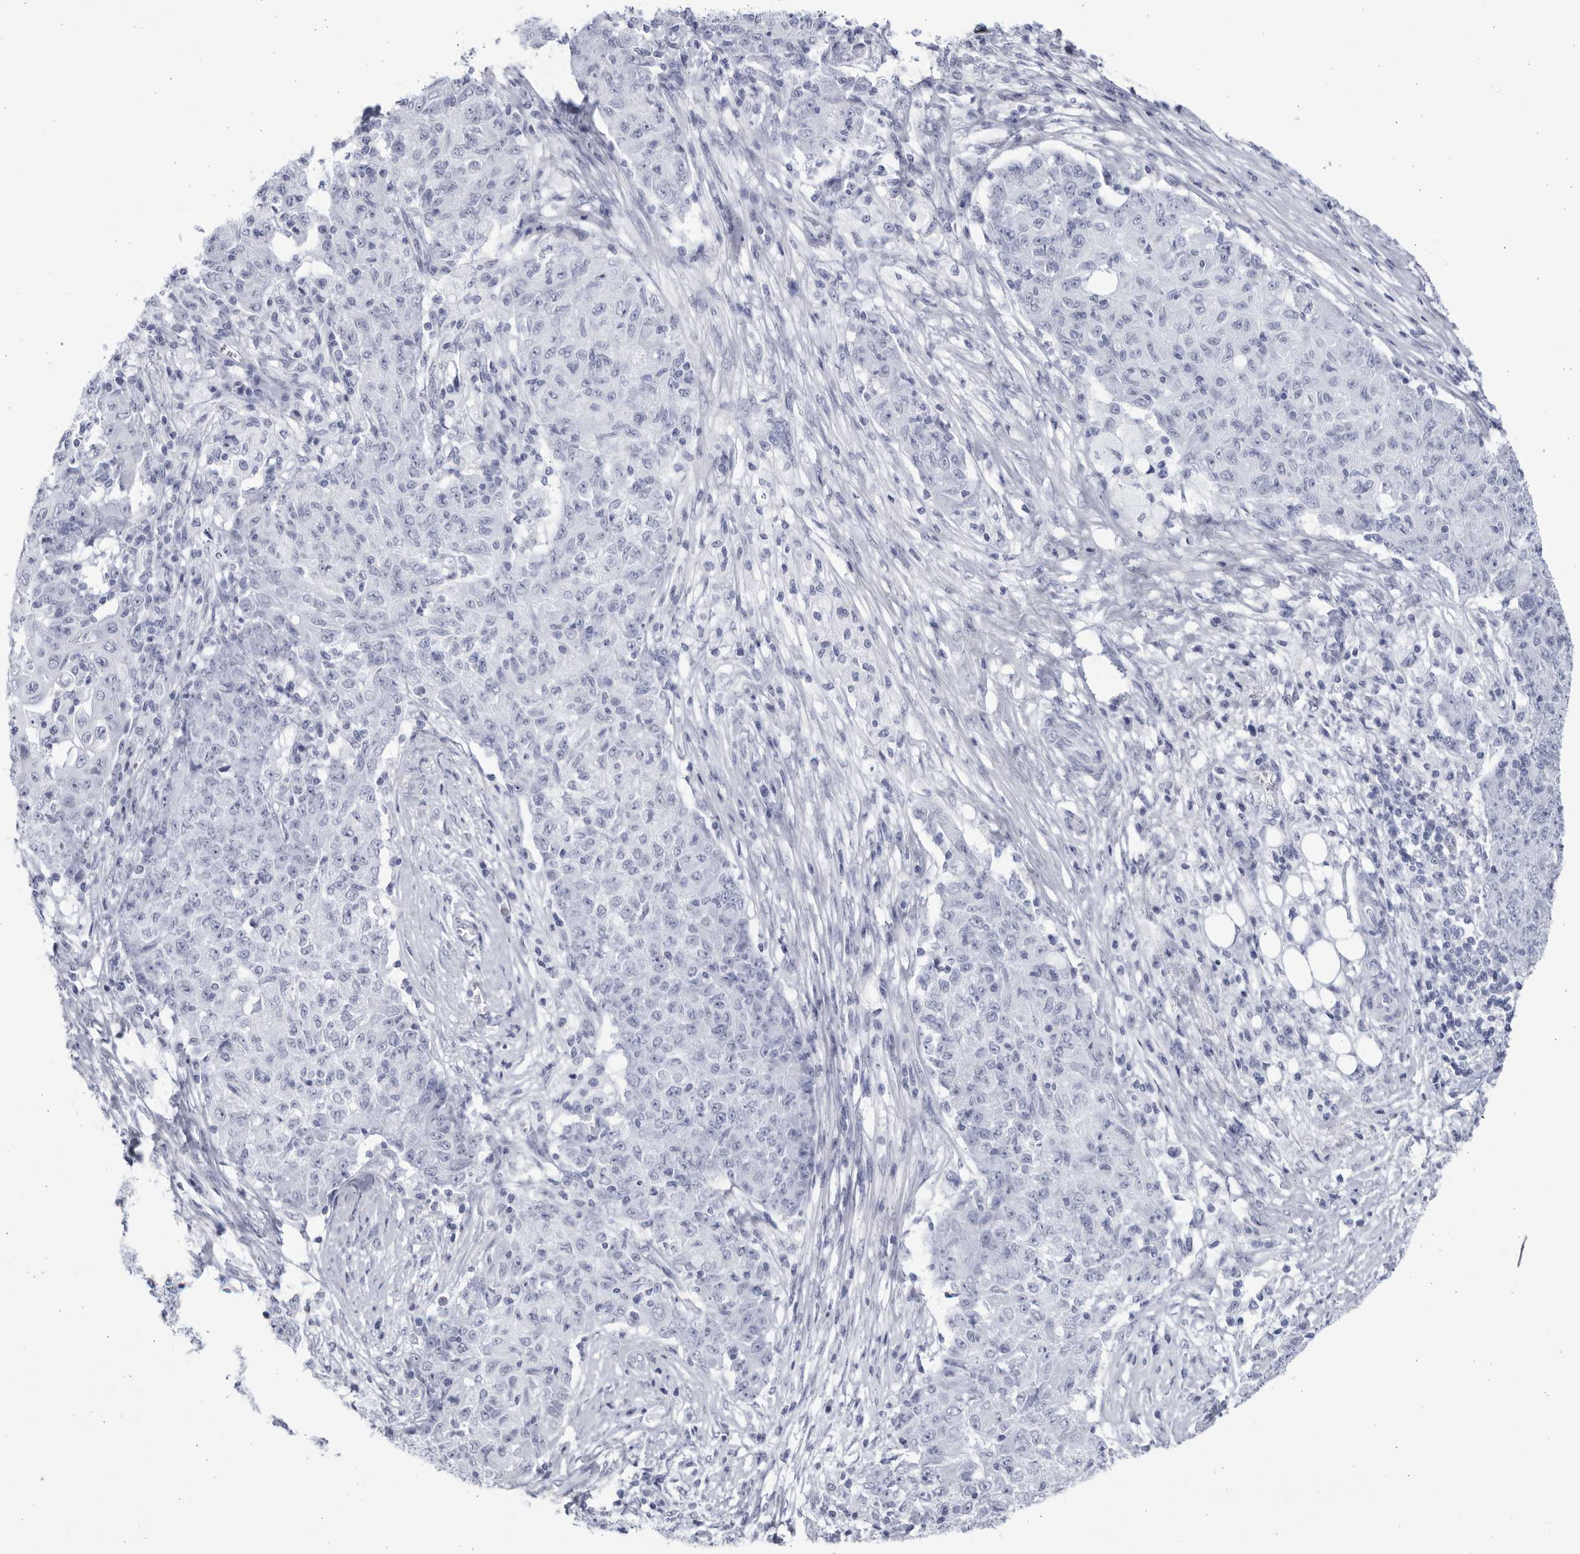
{"staining": {"intensity": "negative", "quantity": "none", "location": "none"}, "tissue": "ovarian cancer", "cell_type": "Tumor cells", "image_type": "cancer", "snomed": [{"axis": "morphology", "description": "Carcinoma, endometroid"}, {"axis": "topography", "description": "Ovary"}], "caption": "DAB (3,3'-diaminobenzidine) immunohistochemical staining of human ovarian endometroid carcinoma displays no significant expression in tumor cells.", "gene": "CCDC181", "patient": {"sex": "female", "age": 42}}